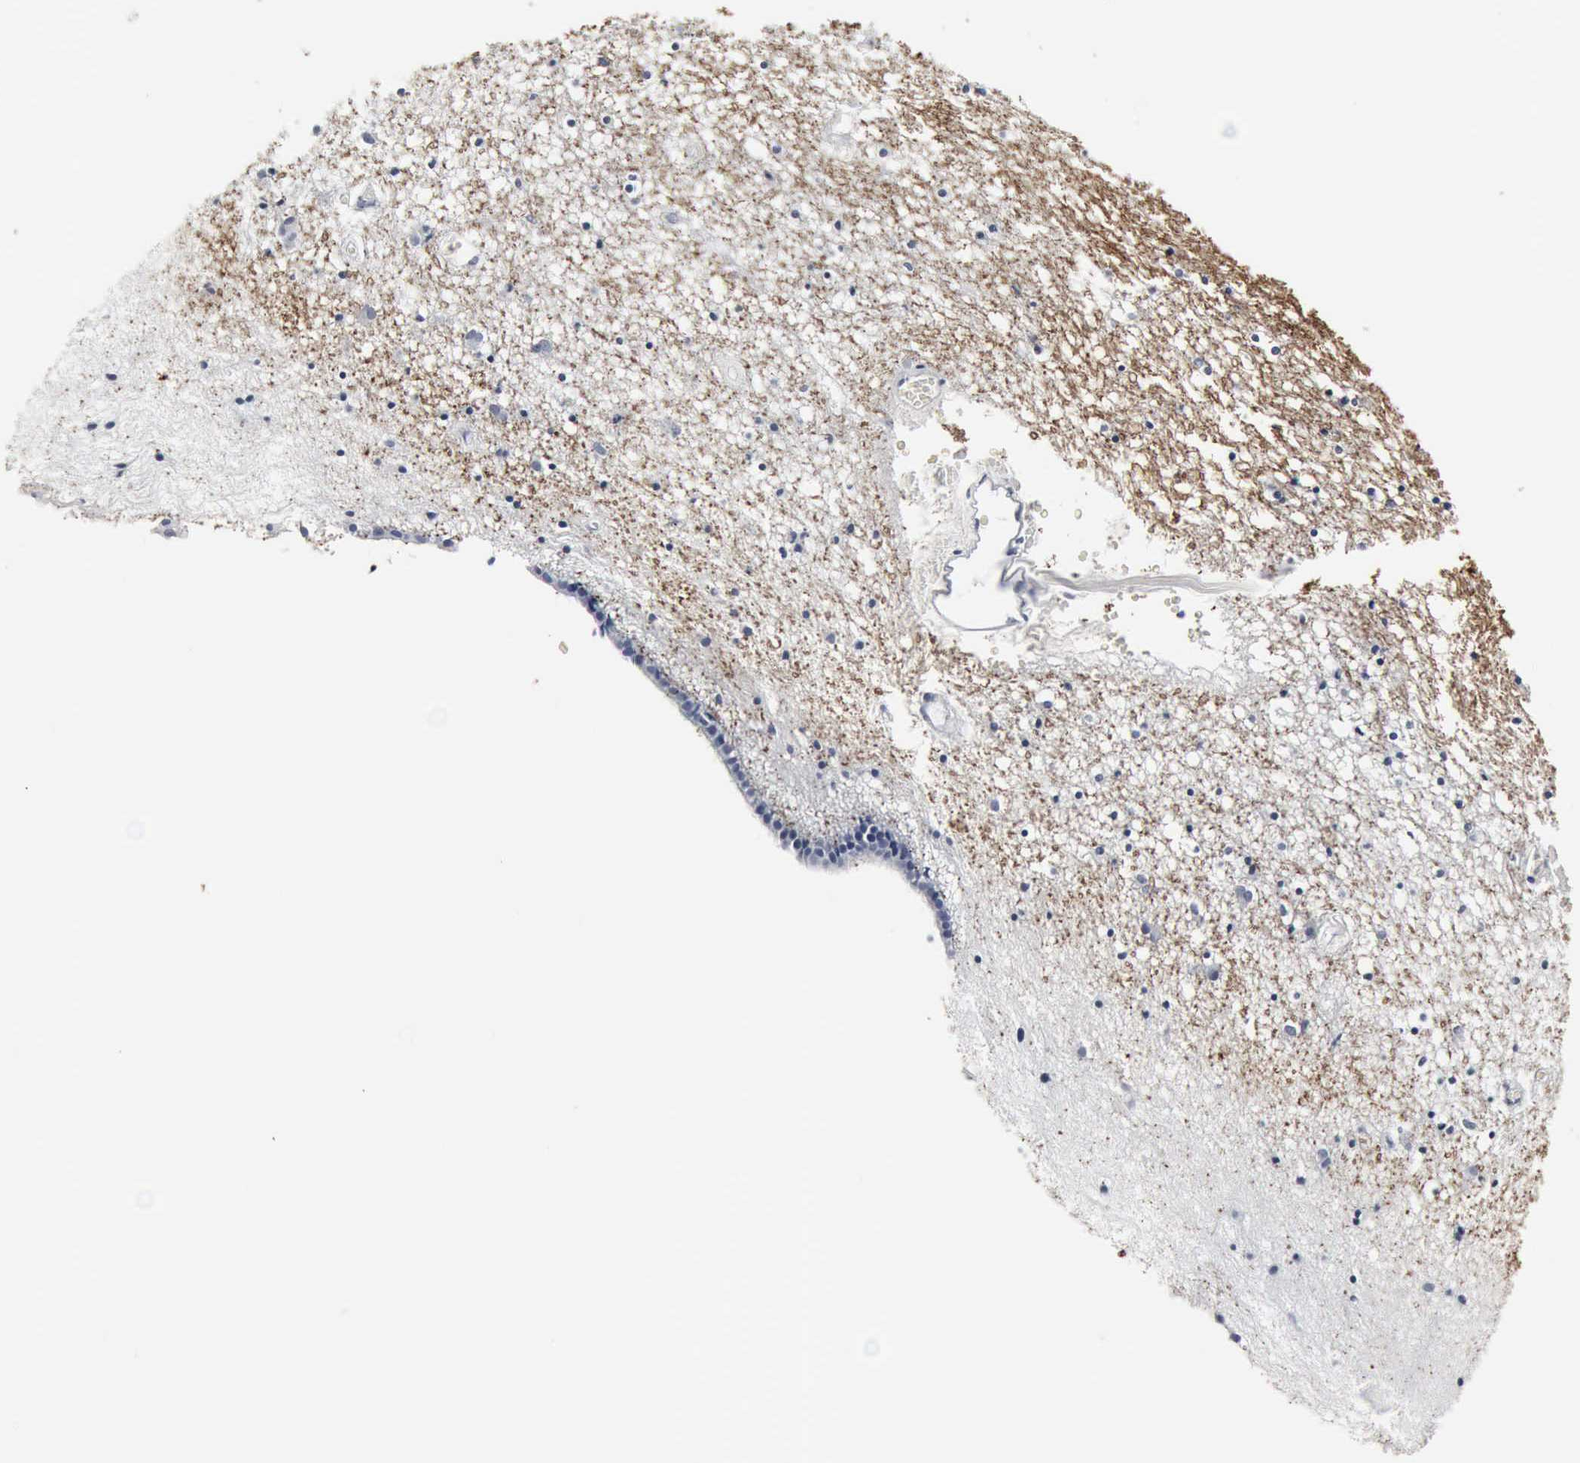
{"staining": {"intensity": "negative", "quantity": "none", "location": "none"}, "tissue": "caudate", "cell_type": "Glial cells", "image_type": "normal", "snomed": [{"axis": "morphology", "description": "Normal tissue, NOS"}, {"axis": "topography", "description": "Lateral ventricle wall"}], "caption": "The immunohistochemistry histopathology image has no significant positivity in glial cells of caudate. (Brightfield microscopy of DAB (3,3'-diaminobenzidine) IHC at high magnification).", "gene": "SNAP25", "patient": {"sex": "male", "age": 45}}